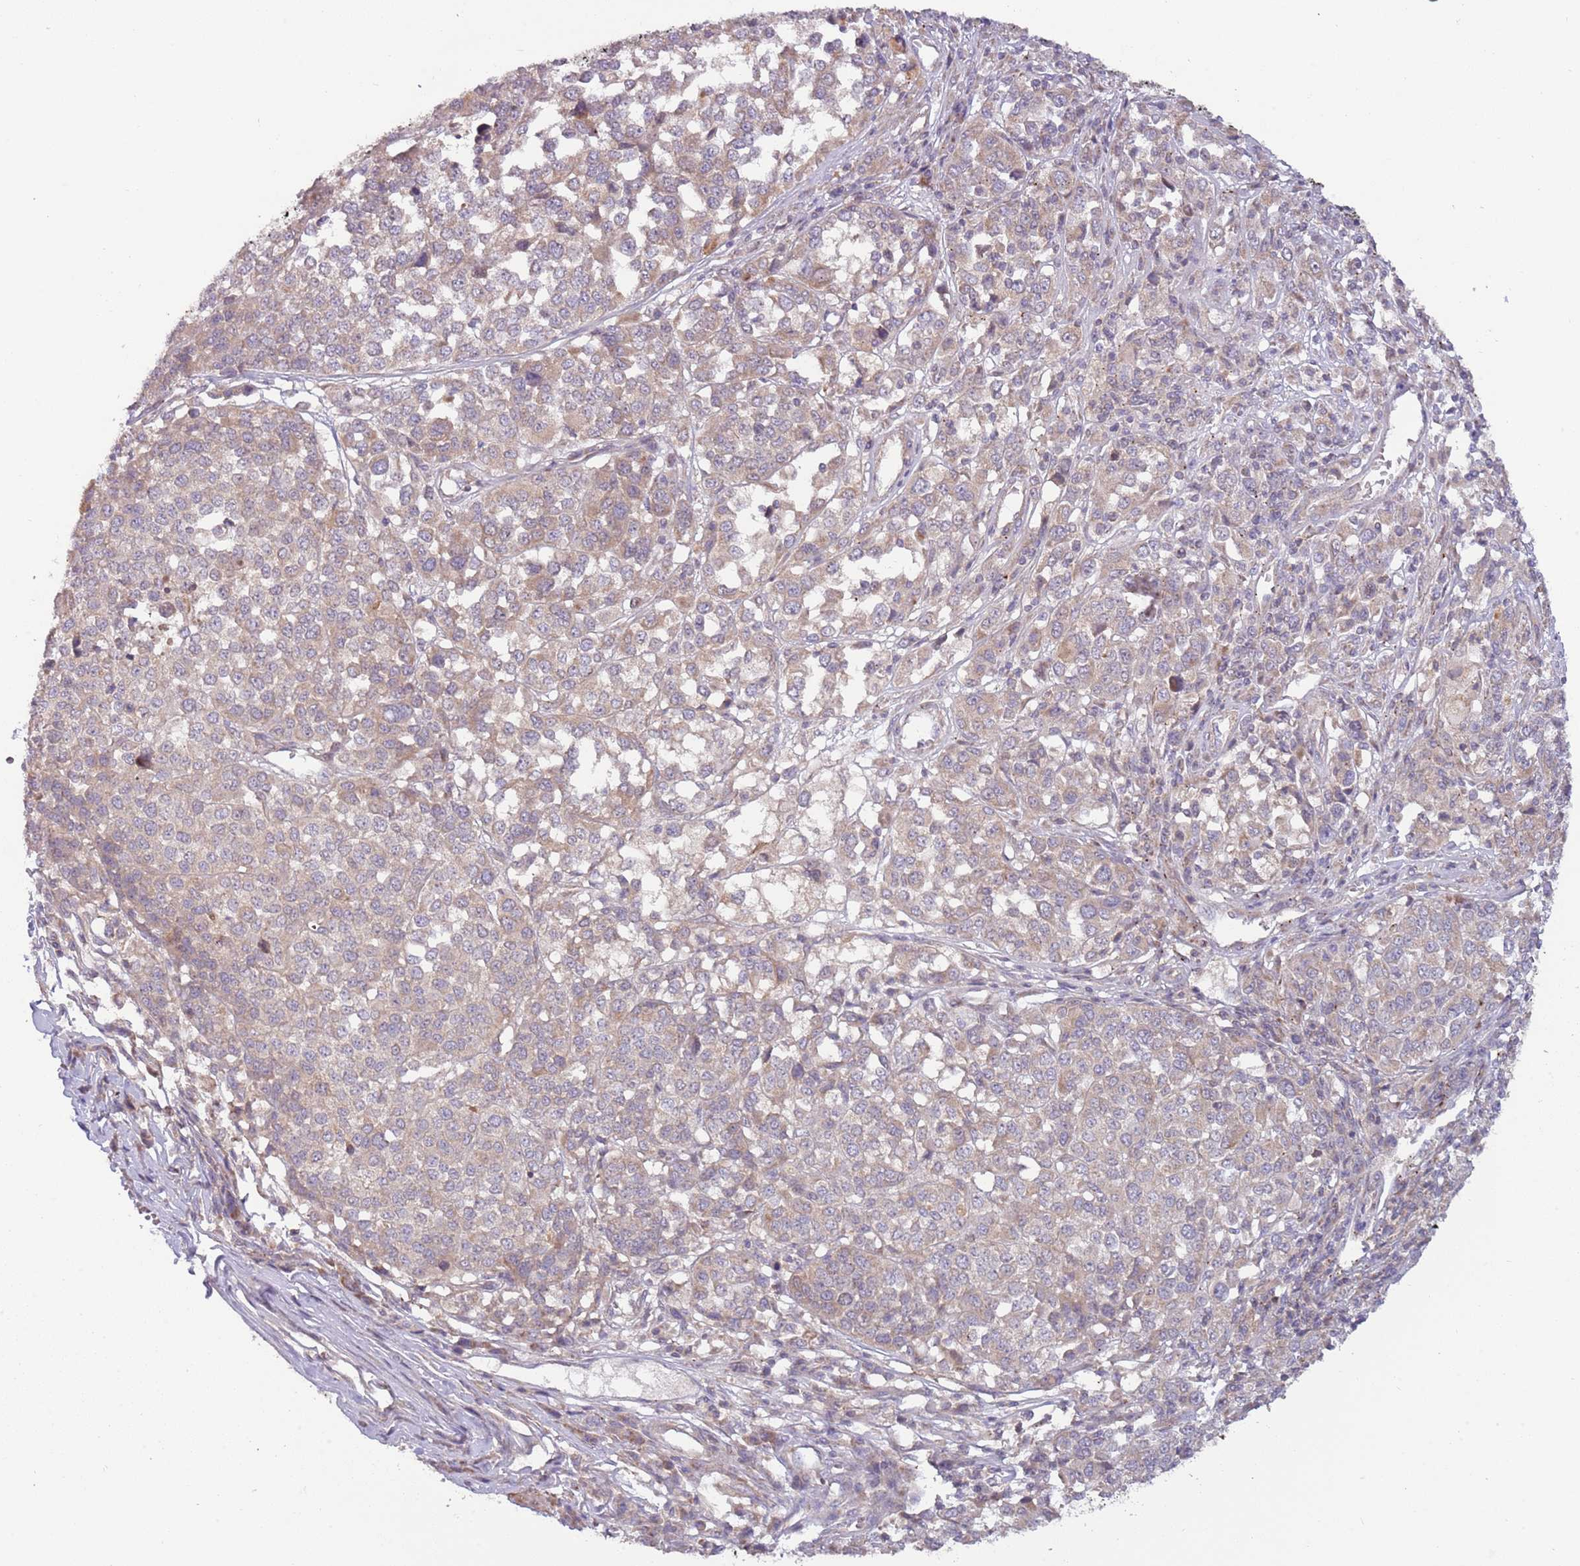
{"staining": {"intensity": "weak", "quantity": "25%-75%", "location": "cytoplasmic/membranous"}, "tissue": "melanoma", "cell_type": "Tumor cells", "image_type": "cancer", "snomed": [{"axis": "morphology", "description": "Malignant melanoma, Metastatic site"}, {"axis": "topography", "description": "Lymph node"}], "caption": "Tumor cells display low levels of weak cytoplasmic/membranous expression in approximately 25%-75% of cells in malignant melanoma (metastatic site).", "gene": "DTD2", "patient": {"sex": "male", "age": 44}}